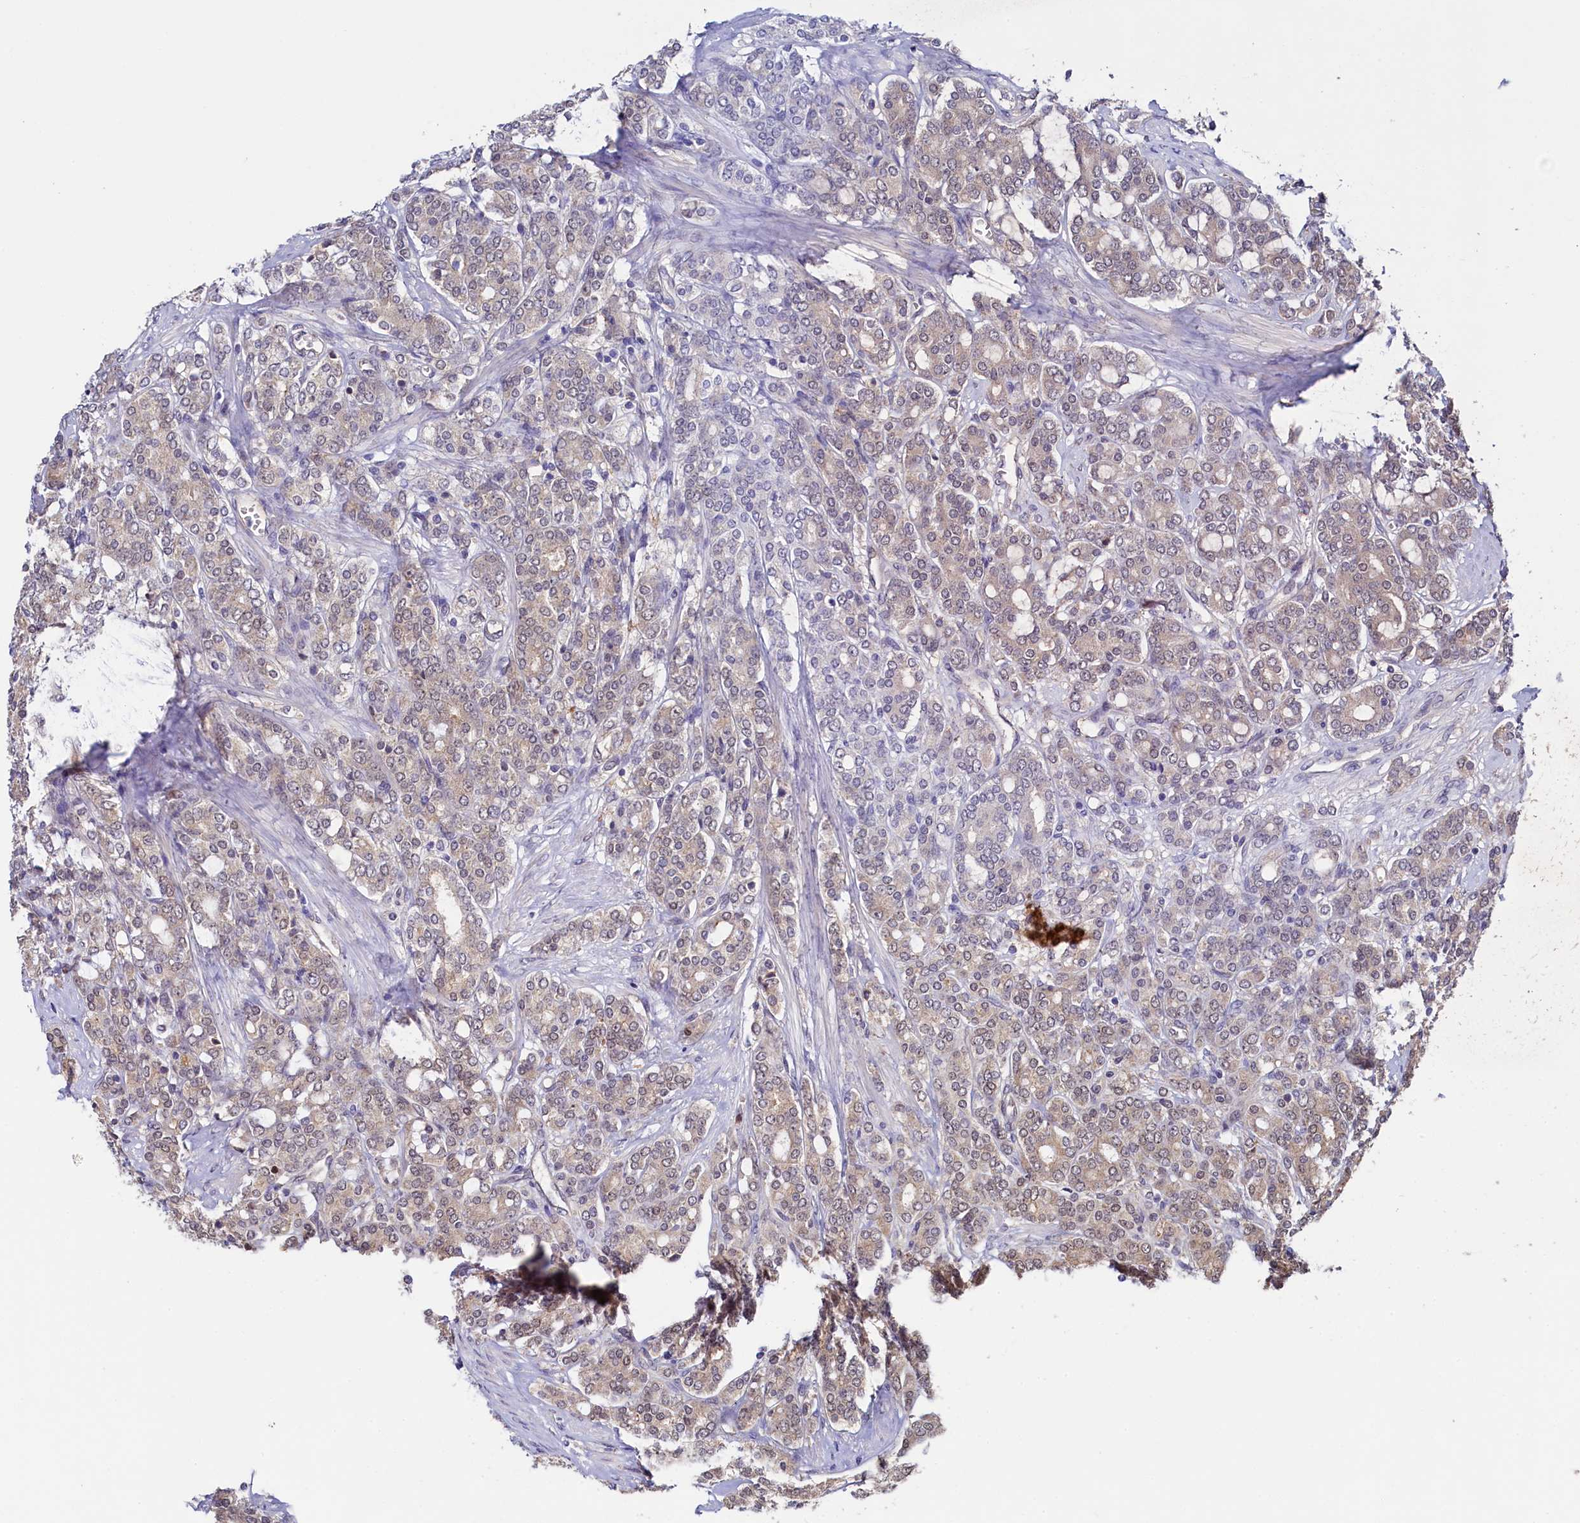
{"staining": {"intensity": "weak", "quantity": ">75%", "location": "nuclear"}, "tissue": "prostate cancer", "cell_type": "Tumor cells", "image_type": "cancer", "snomed": [{"axis": "morphology", "description": "Adenocarcinoma, High grade"}, {"axis": "topography", "description": "Prostate"}], "caption": "Protein staining shows weak nuclear expression in about >75% of tumor cells in prostate cancer (adenocarcinoma (high-grade)). The staining was performed using DAB, with brown indicating positive protein expression. Nuclei are stained blue with hematoxylin.", "gene": "FLYWCH2", "patient": {"sex": "male", "age": 62}}